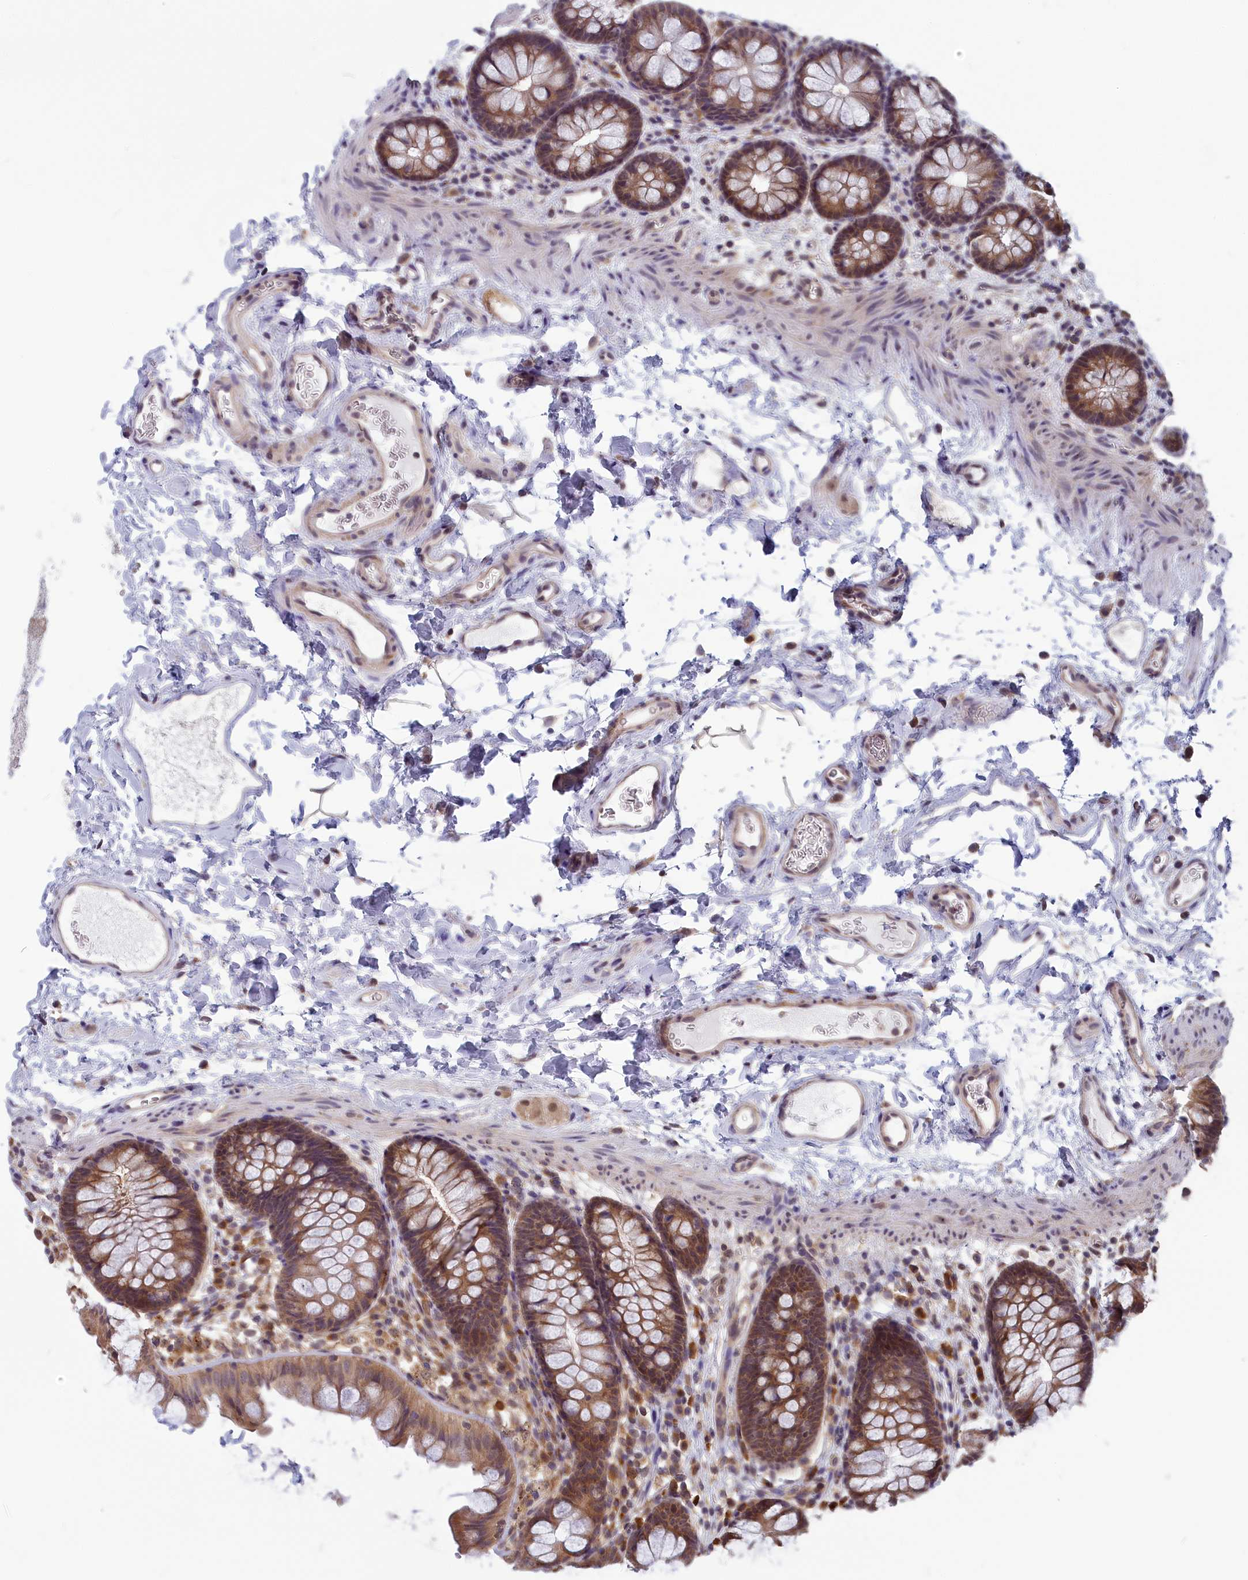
{"staining": {"intensity": "weak", "quantity": ">75%", "location": "cytoplasmic/membranous"}, "tissue": "colon", "cell_type": "Endothelial cells", "image_type": "normal", "snomed": [{"axis": "morphology", "description": "Normal tissue, NOS"}, {"axis": "topography", "description": "Colon"}], "caption": "Normal colon exhibits weak cytoplasmic/membranous staining in approximately >75% of endothelial cells.", "gene": "MRI1", "patient": {"sex": "female", "age": 62}}